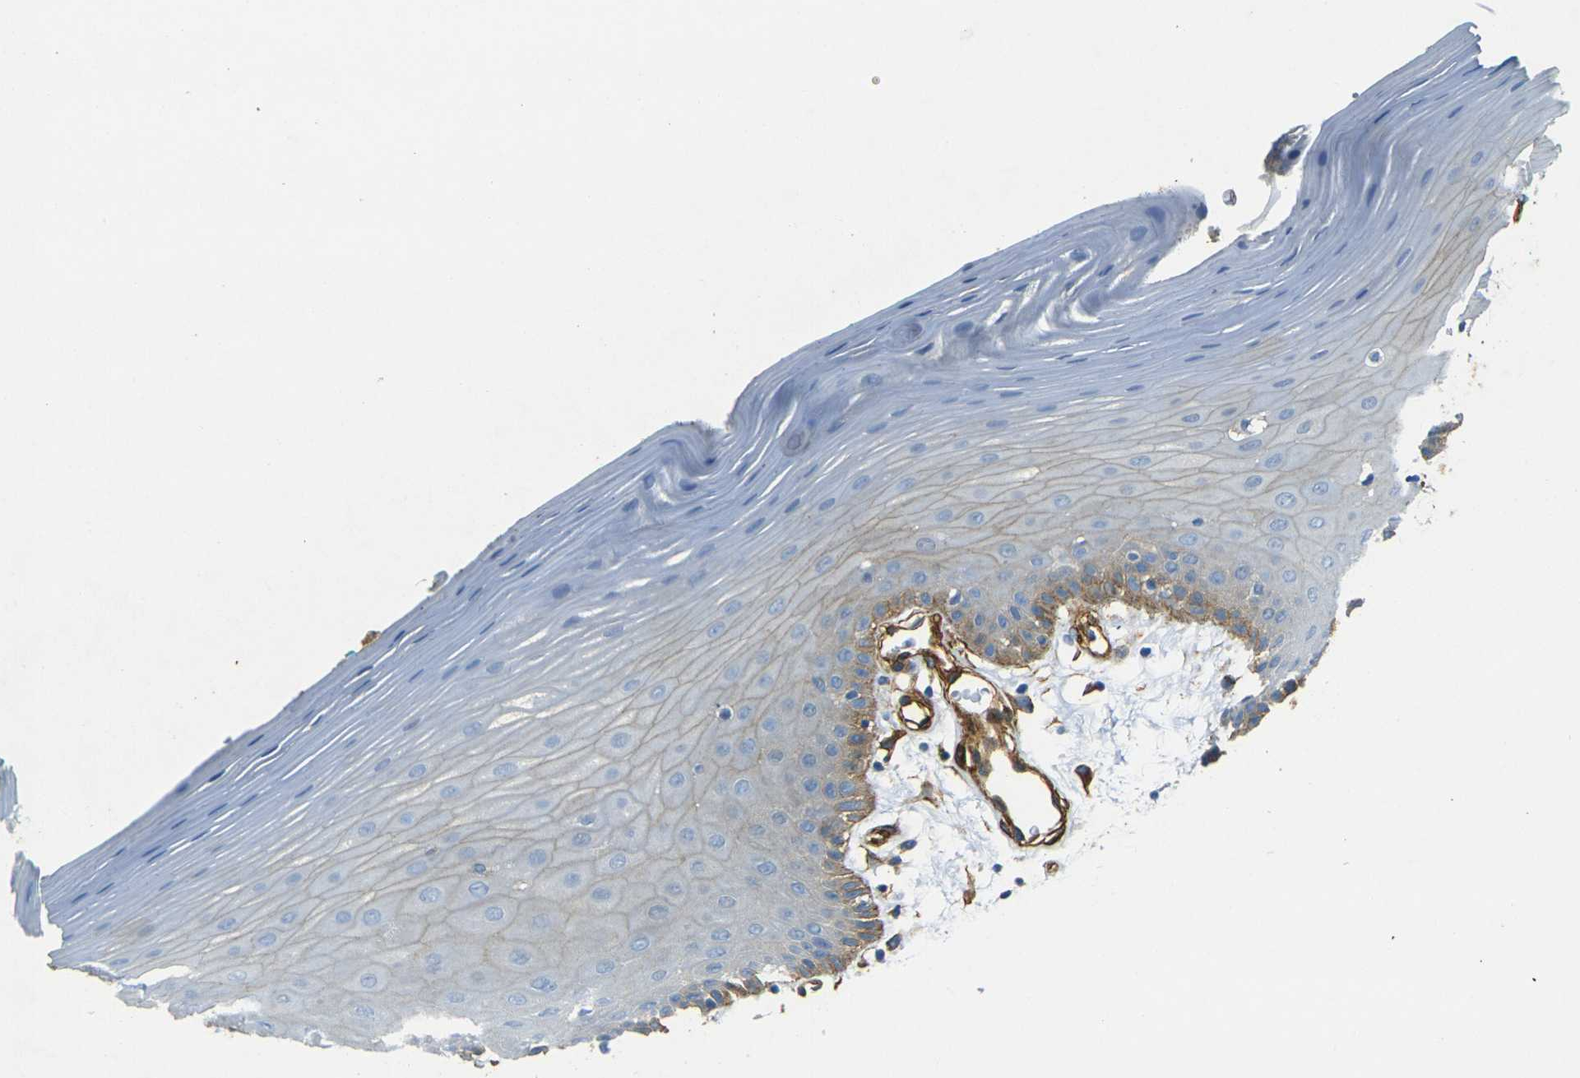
{"staining": {"intensity": "moderate", "quantity": "<25%", "location": "cytoplasmic/membranous"}, "tissue": "oral mucosa", "cell_type": "Squamous epithelial cells", "image_type": "normal", "snomed": [{"axis": "morphology", "description": "Normal tissue, NOS"}, {"axis": "topography", "description": "Skeletal muscle"}, {"axis": "topography", "description": "Oral tissue"}], "caption": "Approximately <25% of squamous epithelial cells in unremarkable human oral mucosa reveal moderate cytoplasmic/membranous protein staining as visualized by brown immunohistochemical staining.", "gene": "EPHA7", "patient": {"sex": "male", "age": 58}}